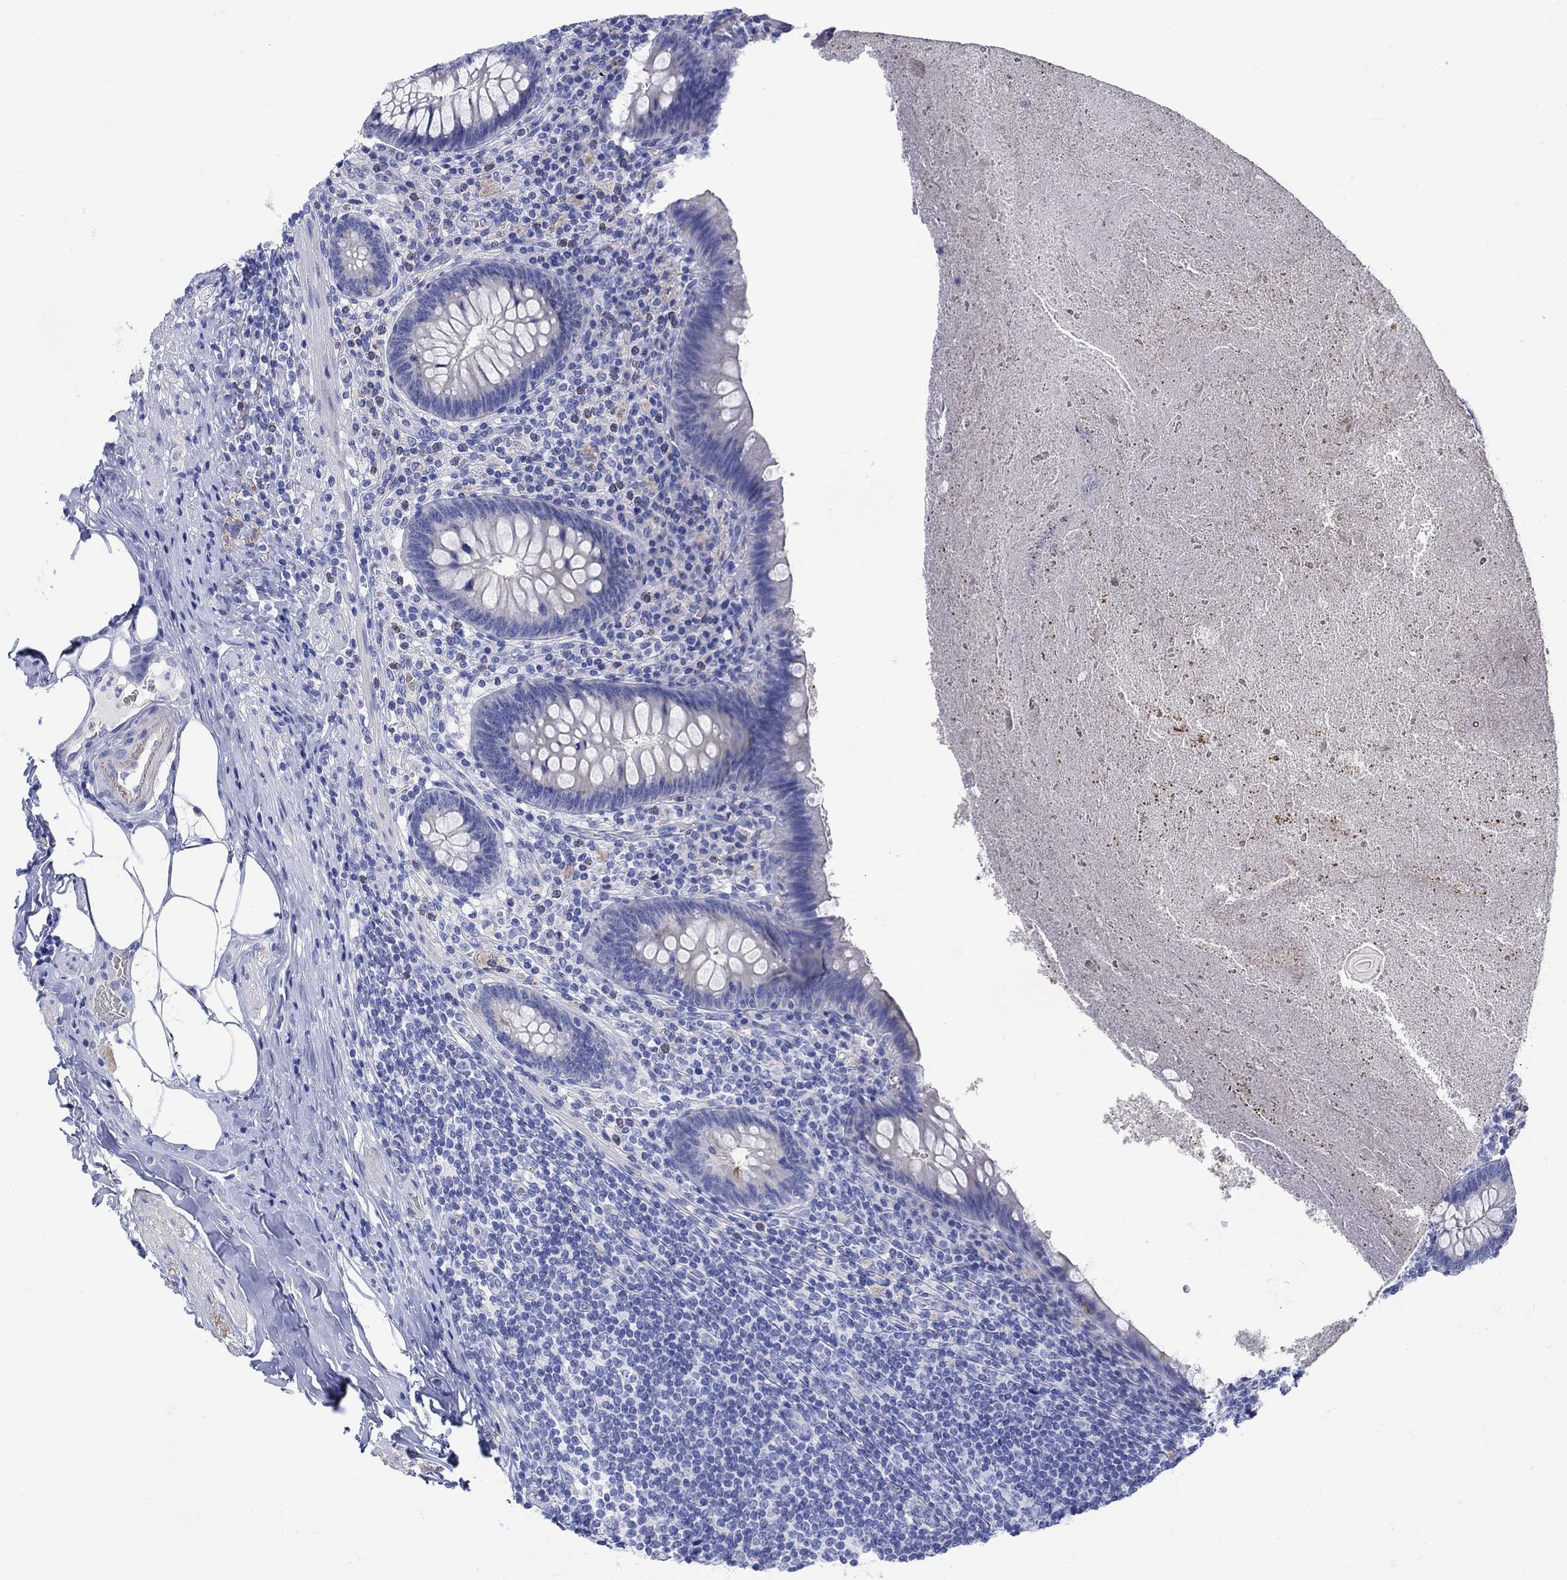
{"staining": {"intensity": "negative", "quantity": "none", "location": "none"}, "tissue": "appendix", "cell_type": "Glandular cells", "image_type": "normal", "snomed": [{"axis": "morphology", "description": "Normal tissue, NOS"}, {"axis": "topography", "description": "Appendix"}], "caption": "Glandular cells show no significant protein staining in unremarkable appendix.", "gene": "ANKMY1", "patient": {"sex": "male", "age": 47}}